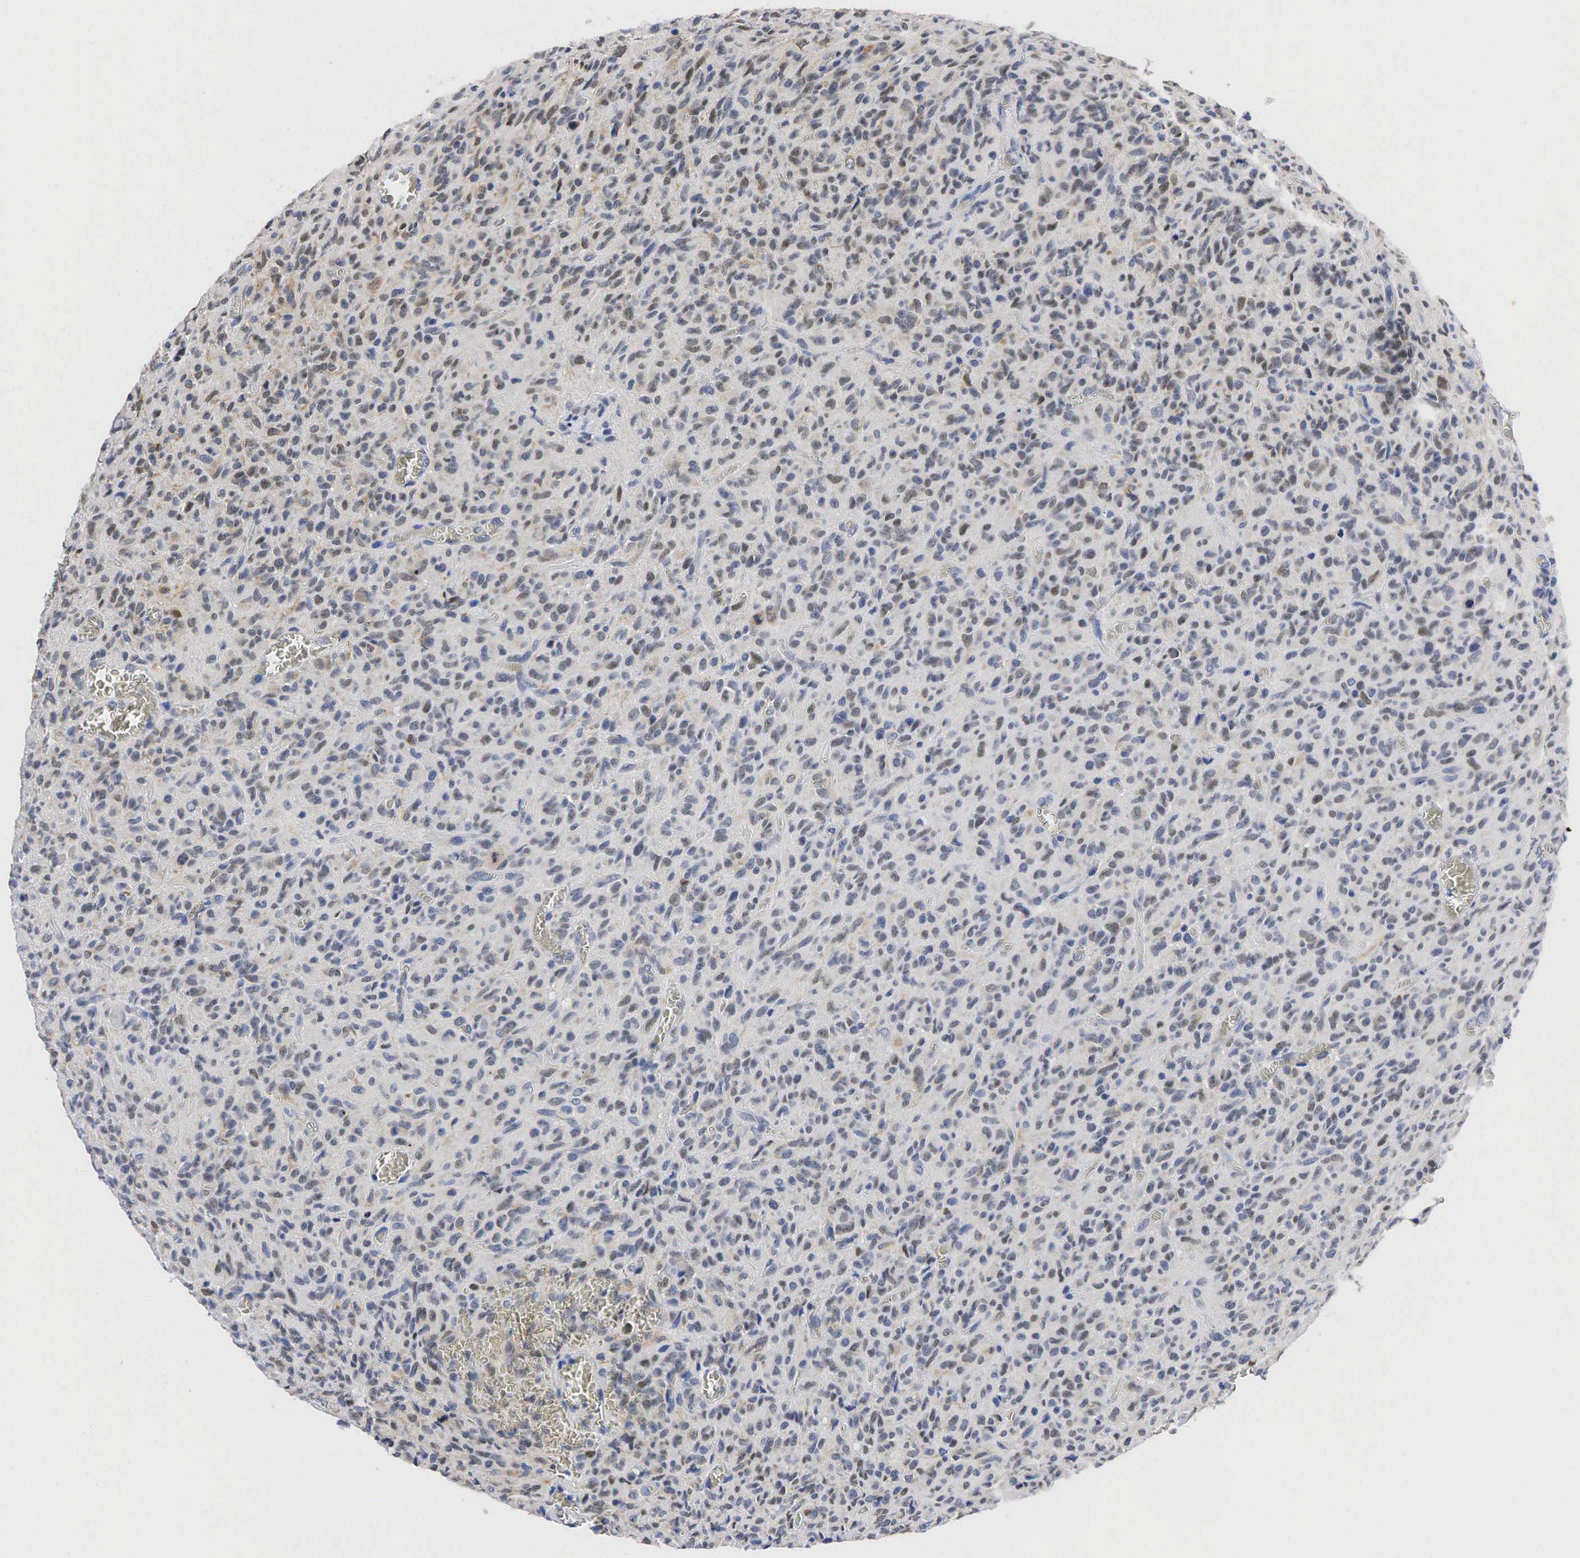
{"staining": {"intensity": "weak", "quantity": "25%-75%", "location": "cytoplasmic/membranous,nuclear"}, "tissue": "glioma", "cell_type": "Tumor cells", "image_type": "cancer", "snomed": [{"axis": "morphology", "description": "Glioma, malignant, High grade"}, {"axis": "topography", "description": "Brain"}], "caption": "Protein staining by immunohistochemistry shows weak cytoplasmic/membranous and nuclear expression in about 25%-75% of tumor cells in malignant glioma (high-grade).", "gene": "PGR", "patient": {"sex": "male", "age": 56}}